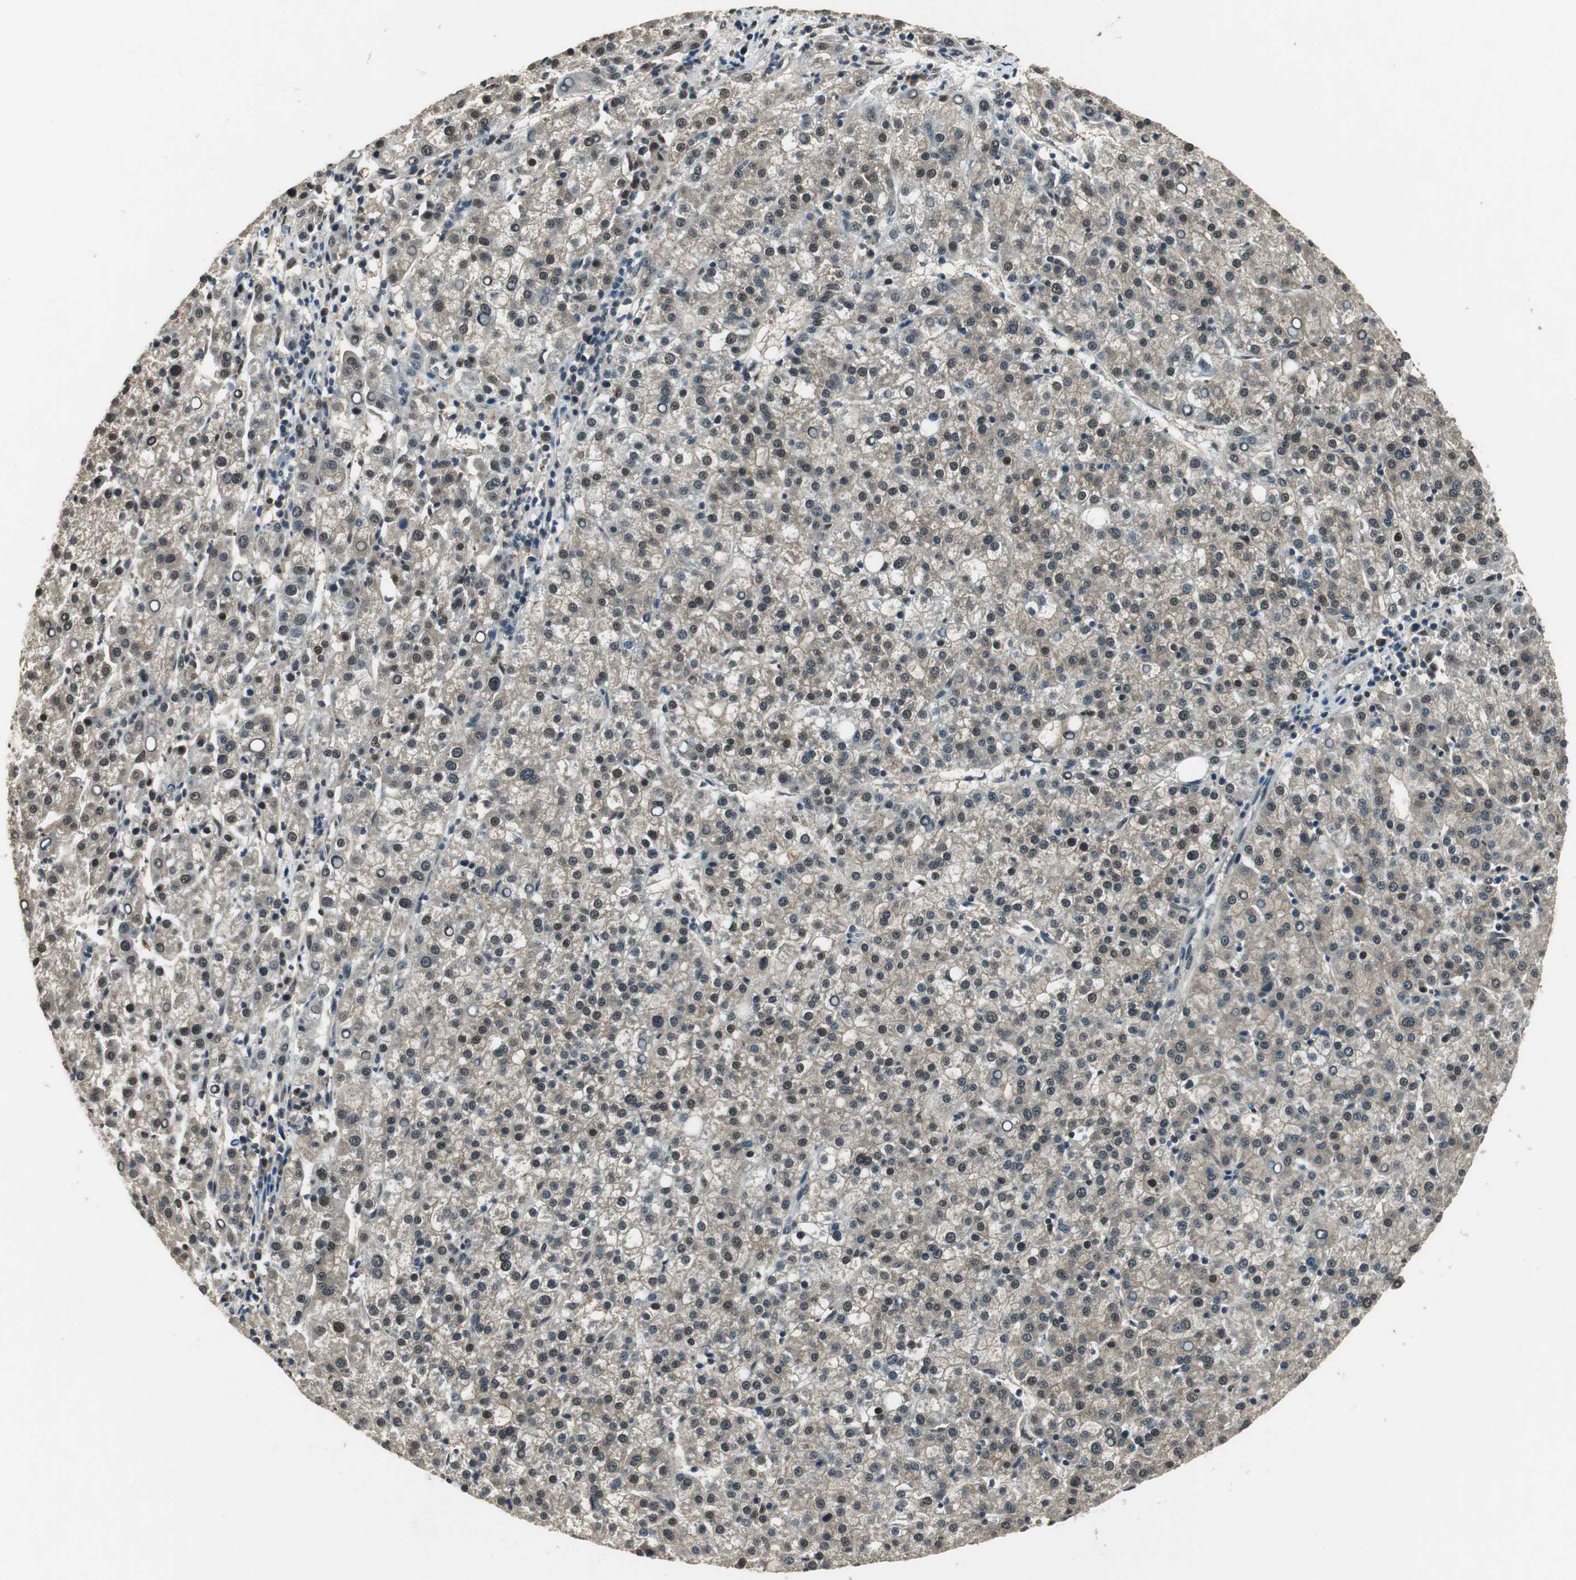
{"staining": {"intensity": "weak", "quantity": "25%-75%", "location": "cytoplasmic/membranous,nuclear"}, "tissue": "liver cancer", "cell_type": "Tumor cells", "image_type": "cancer", "snomed": [{"axis": "morphology", "description": "Carcinoma, Hepatocellular, NOS"}, {"axis": "topography", "description": "Liver"}], "caption": "Immunohistochemical staining of liver hepatocellular carcinoma demonstrates low levels of weak cytoplasmic/membranous and nuclear protein expression in about 25%-75% of tumor cells.", "gene": "PSMB4", "patient": {"sex": "female", "age": 58}}